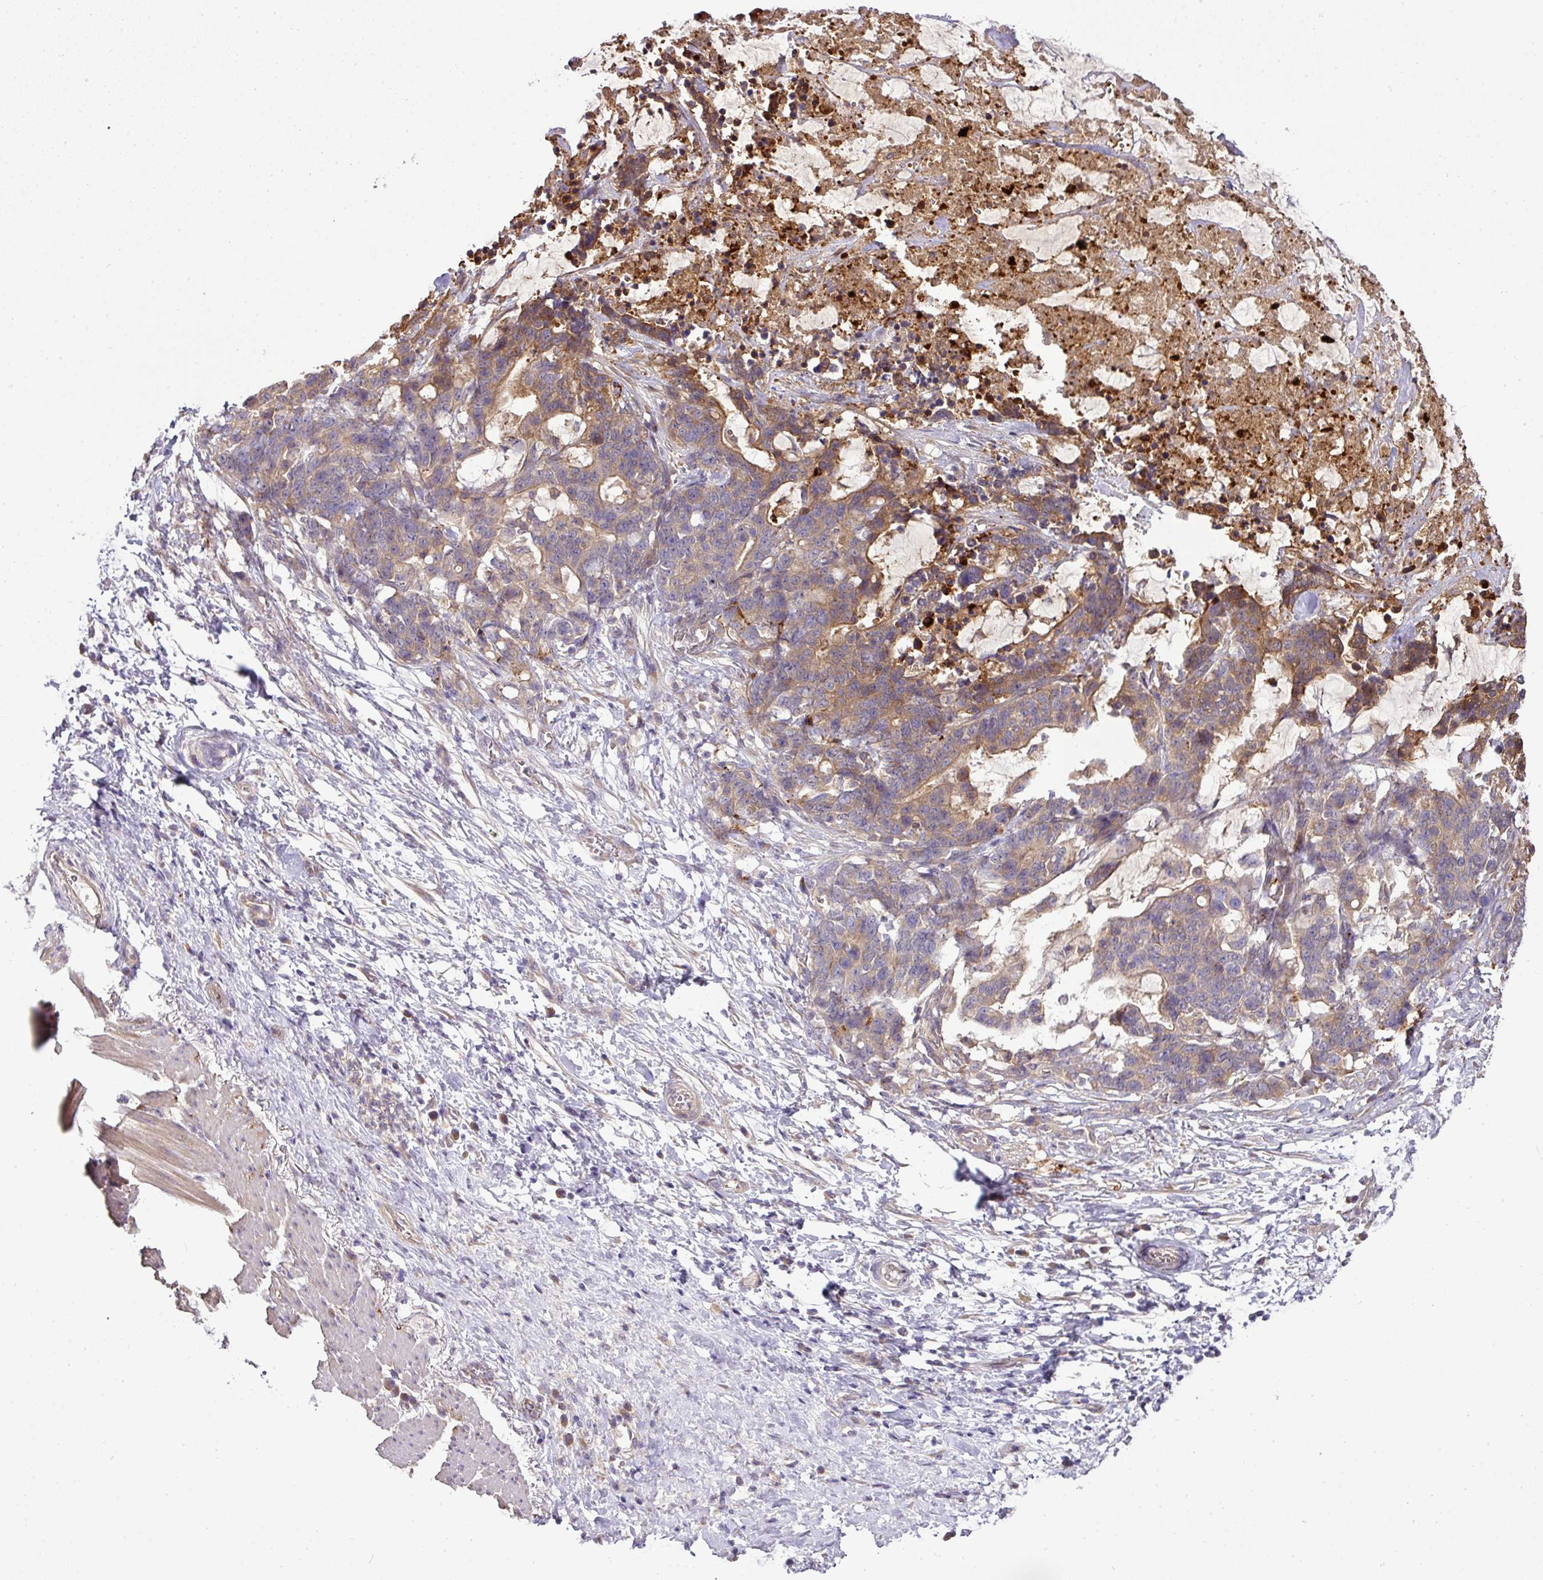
{"staining": {"intensity": "moderate", "quantity": "25%-75%", "location": "cytoplasmic/membranous"}, "tissue": "stomach cancer", "cell_type": "Tumor cells", "image_type": "cancer", "snomed": [{"axis": "morphology", "description": "Normal tissue, NOS"}, {"axis": "morphology", "description": "Adenocarcinoma, NOS"}, {"axis": "topography", "description": "Stomach"}], "caption": "This photomicrograph shows IHC staining of adenocarcinoma (stomach), with medium moderate cytoplasmic/membranous expression in approximately 25%-75% of tumor cells.", "gene": "TMEM107", "patient": {"sex": "female", "age": 64}}